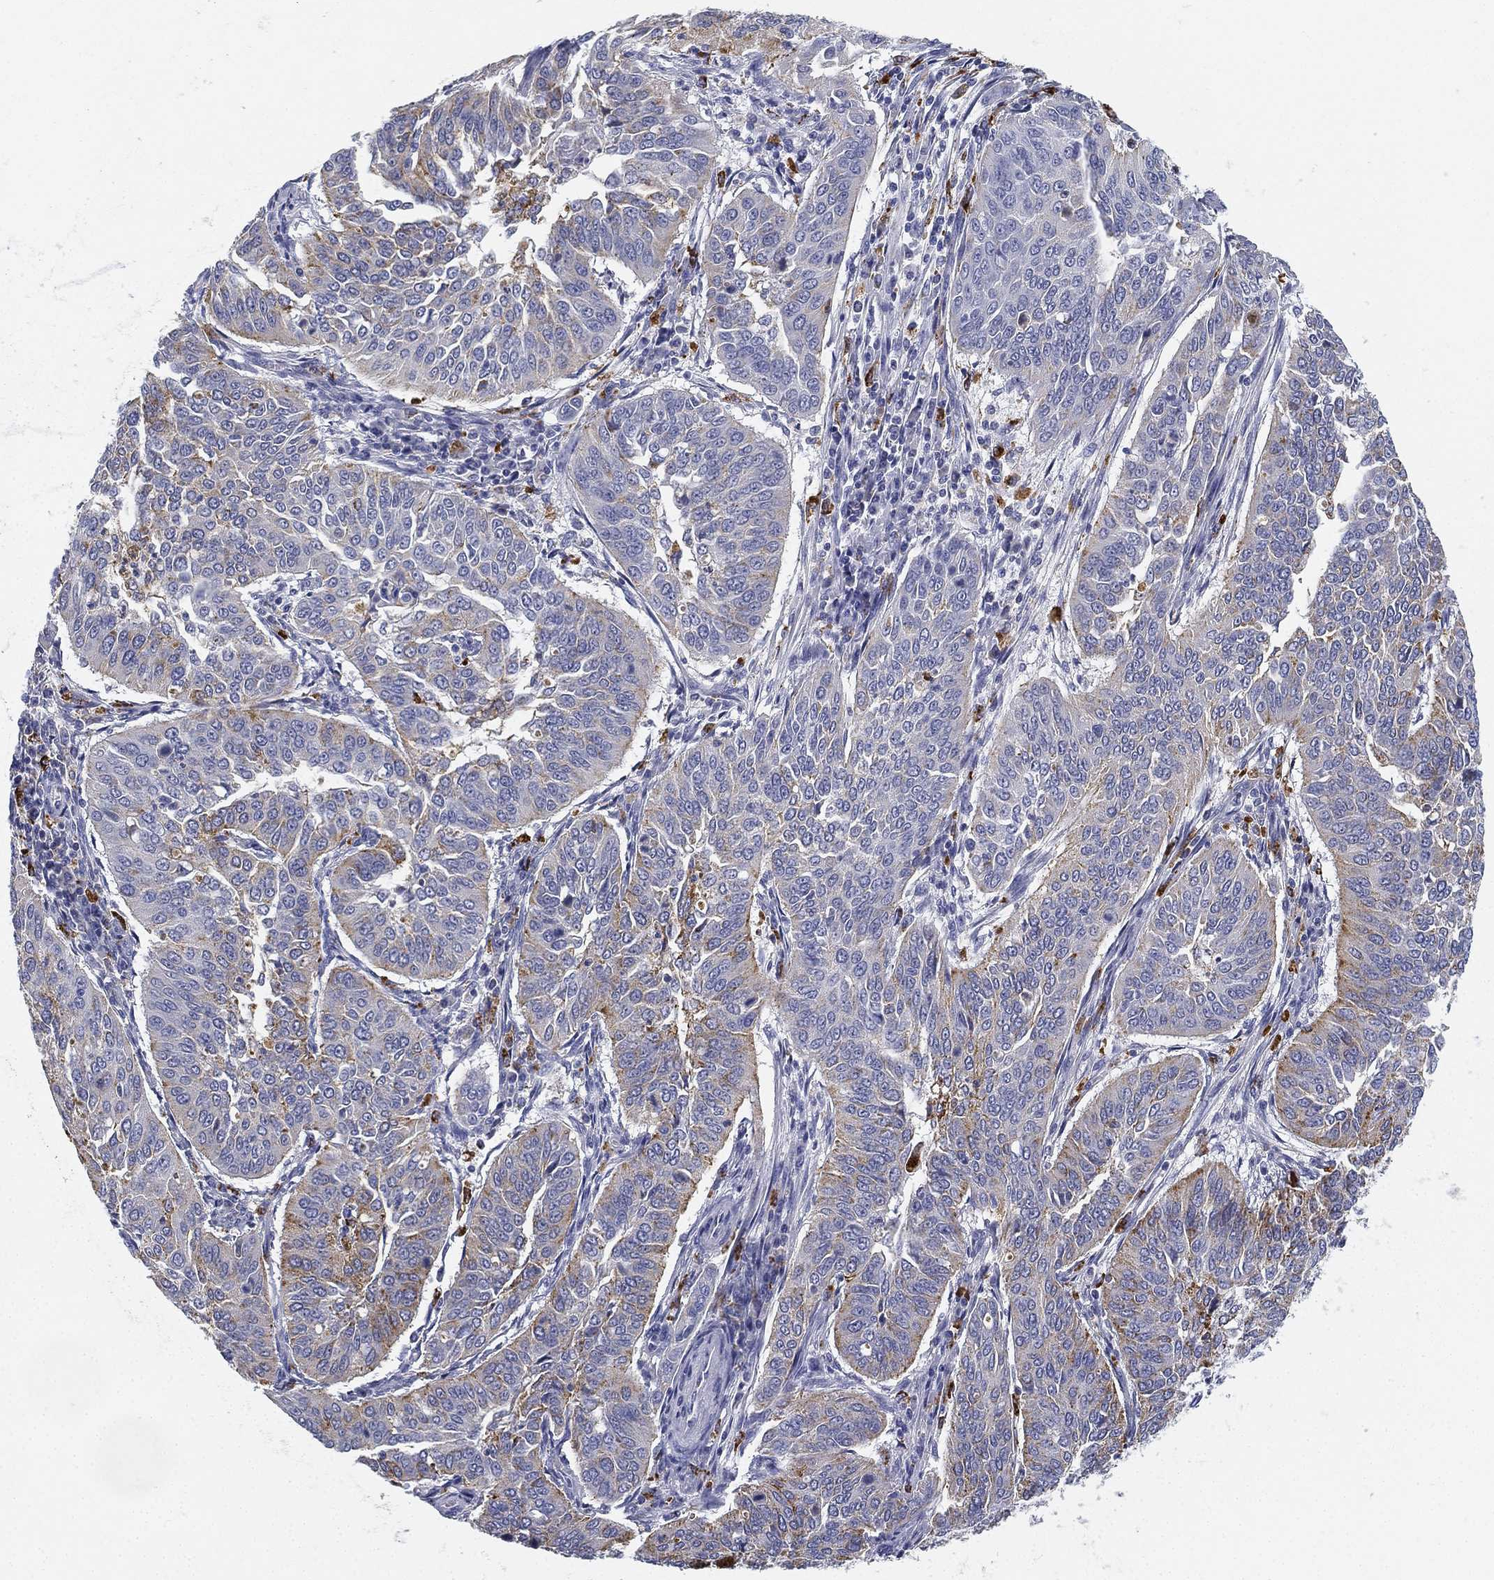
{"staining": {"intensity": "moderate", "quantity": "<25%", "location": "cytoplasmic/membranous"}, "tissue": "cervical cancer", "cell_type": "Tumor cells", "image_type": "cancer", "snomed": [{"axis": "morphology", "description": "Normal tissue, NOS"}, {"axis": "morphology", "description": "Squamous cell carcinoma, NOS"}, {"axis": "topography", "description": "Cervix"}], "caption": "Immunohistochemical staining of cervical cancer exhibits low levels of moderate cytoplasmic/membranous staining in about <25% of tumor cells.", "gene": "NPC2", "patient": {"sex": "female", "age": 39}}